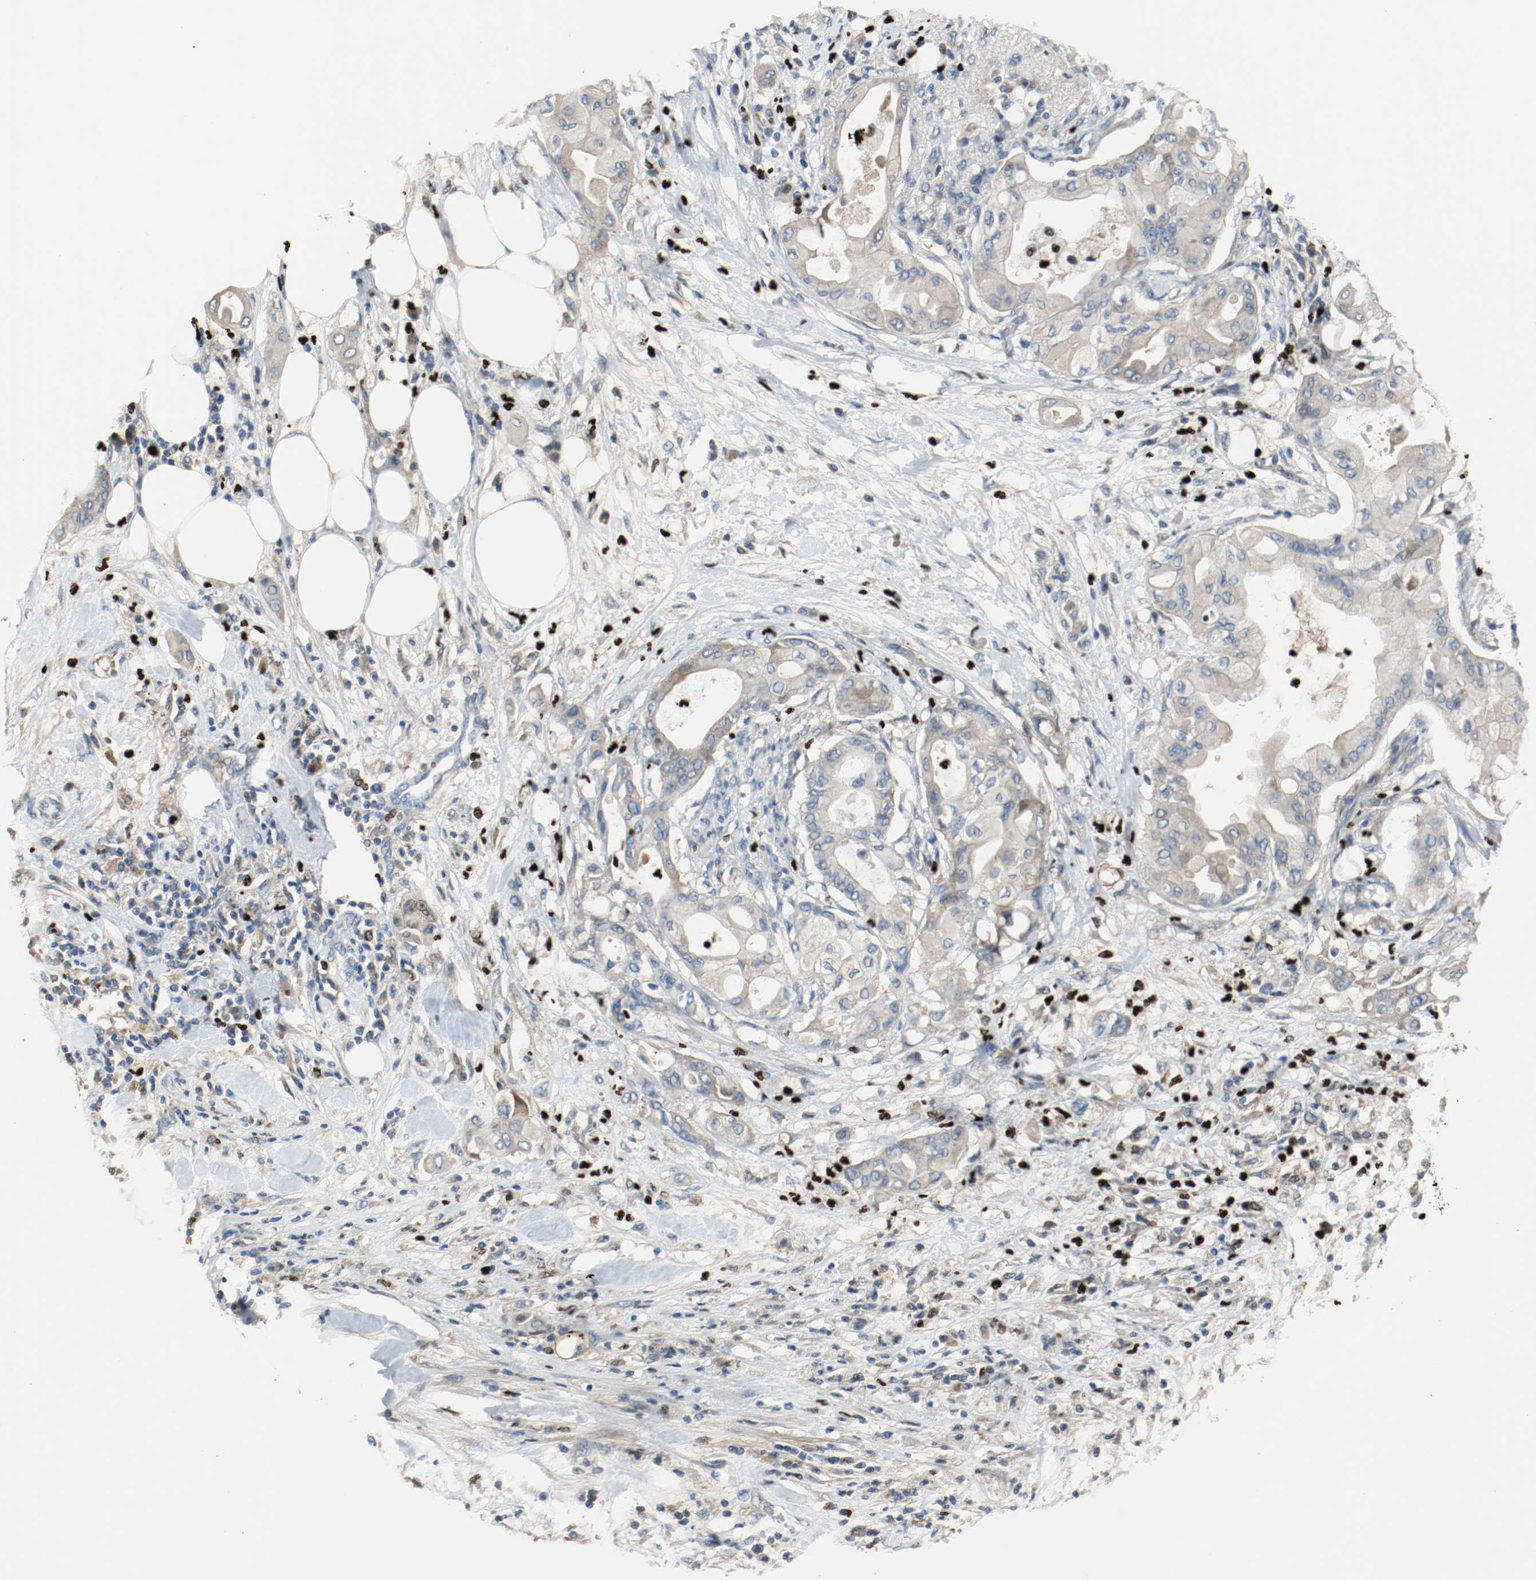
{"staining": {"intensity": "negative", "quantity": "none", "location": "none"}, "tissue": "pancreatic cancer", "cell_type": "Tumor cells", "image_type": "cancer", "snomed": [{"axis": "morphology", "description": "Adenocarcinoma, NOS"}, {"axis": "morphology", "description": "Adenocarcinoma, metastatic, NOS"}, {"axis": "topography", "description": "Lymph node"}, {"axis": "topography", "description": "Pancreas"}, {"axis": "topography", "description": "Duodenum"}], "caption": "A histopathology image of human metastatic adenocarcinoma (pancreatic) is negative for staining in tumor cells.", "gene": "BLK", "patient": {"sex": "female", "age": 64}}